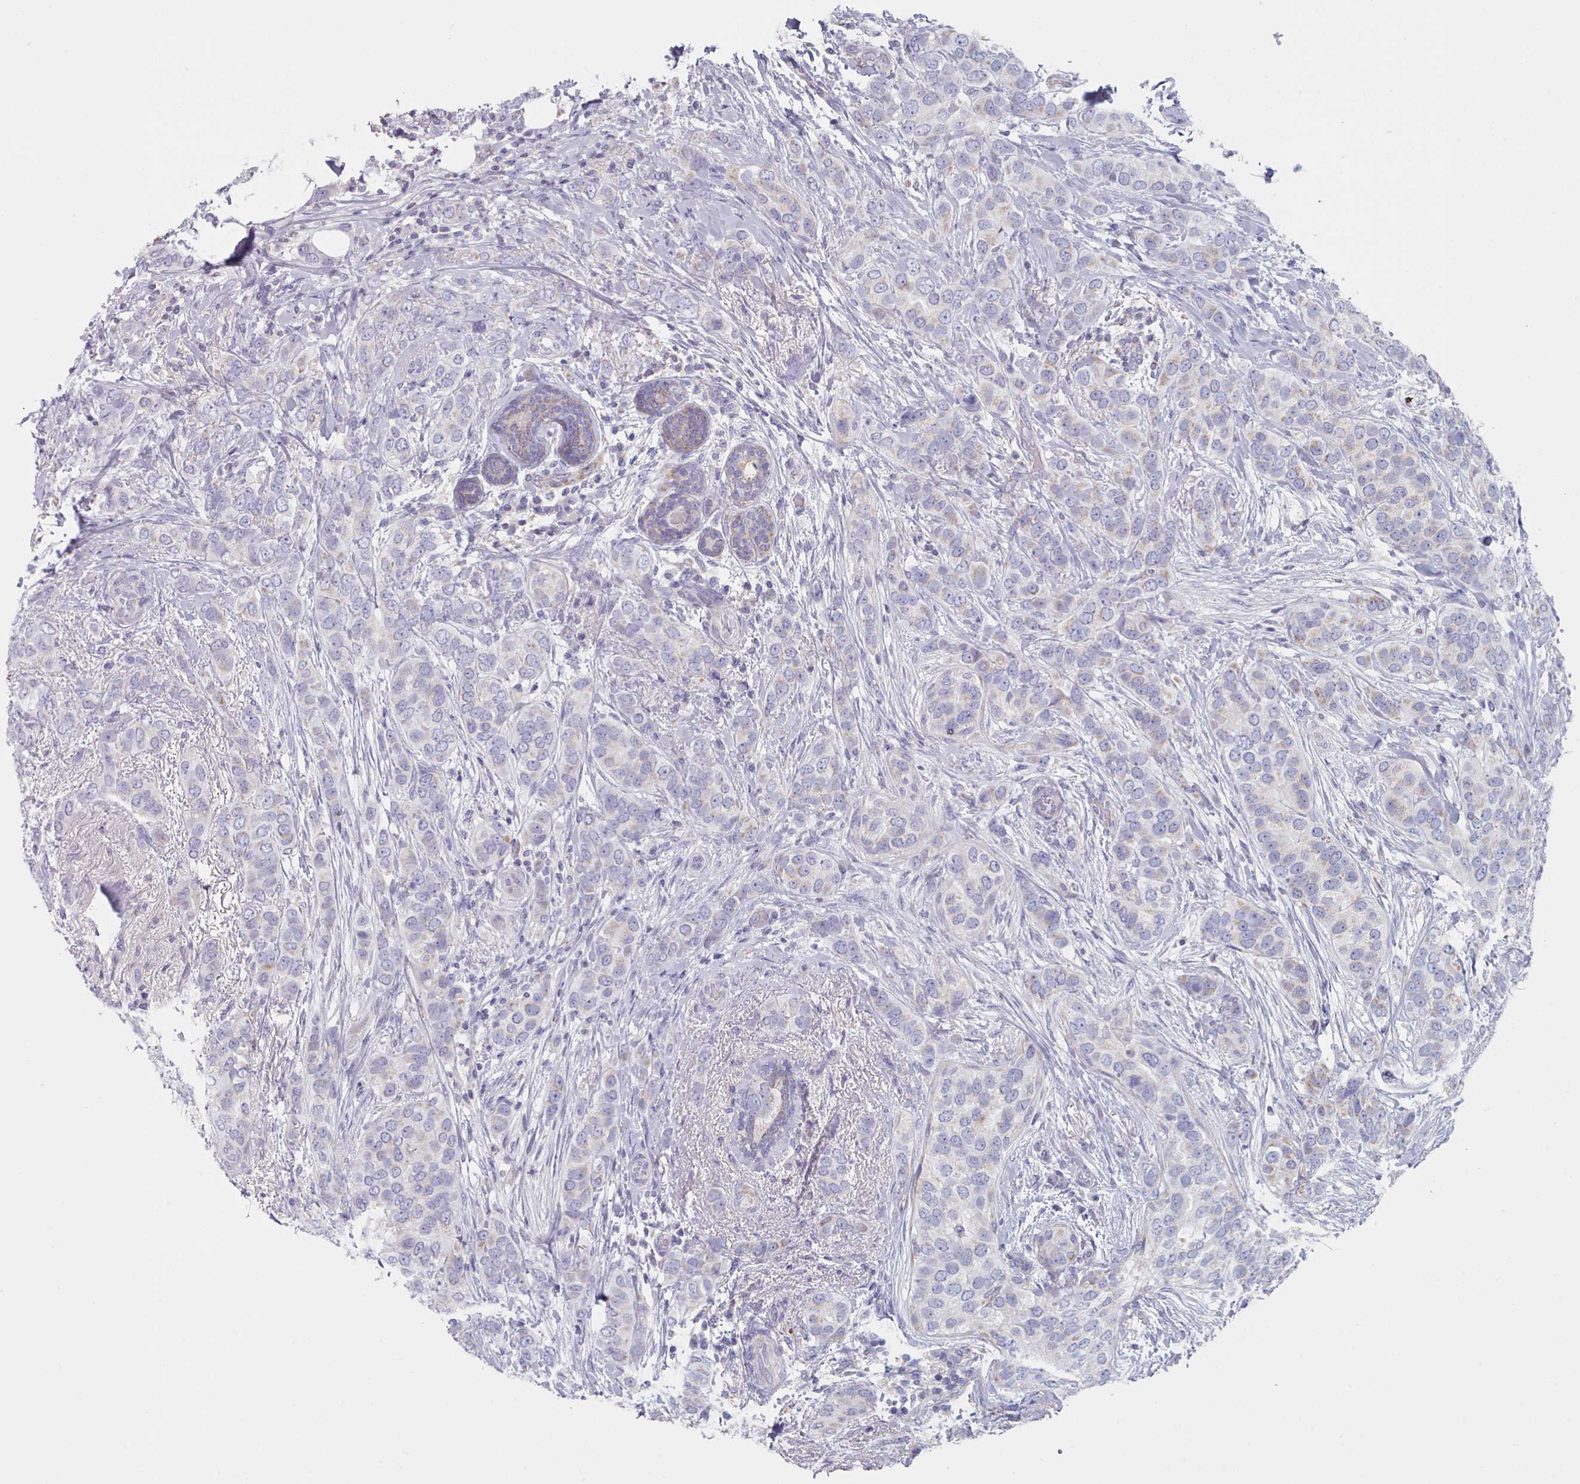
{"staining": {"intensity": "negative", "quantity": "none", "location": "none"}, "tissue": "breast cancer", "cell_type": "Tumor cells", "image_type": "cancer", "snomed": [{"axis": "morphology", "description": "Lobular carcinoma"}, {"axis": "topography", "description": "Breast"}], "caption": "A high-resolution histopathology image shows immunohistochemistry (IHC) staining of breast cancer (lobular carcinoma), which reveals no significant expression in tumor cells.", "gene": "HAO1", "patient": {"sex": "female", "age": 51}}